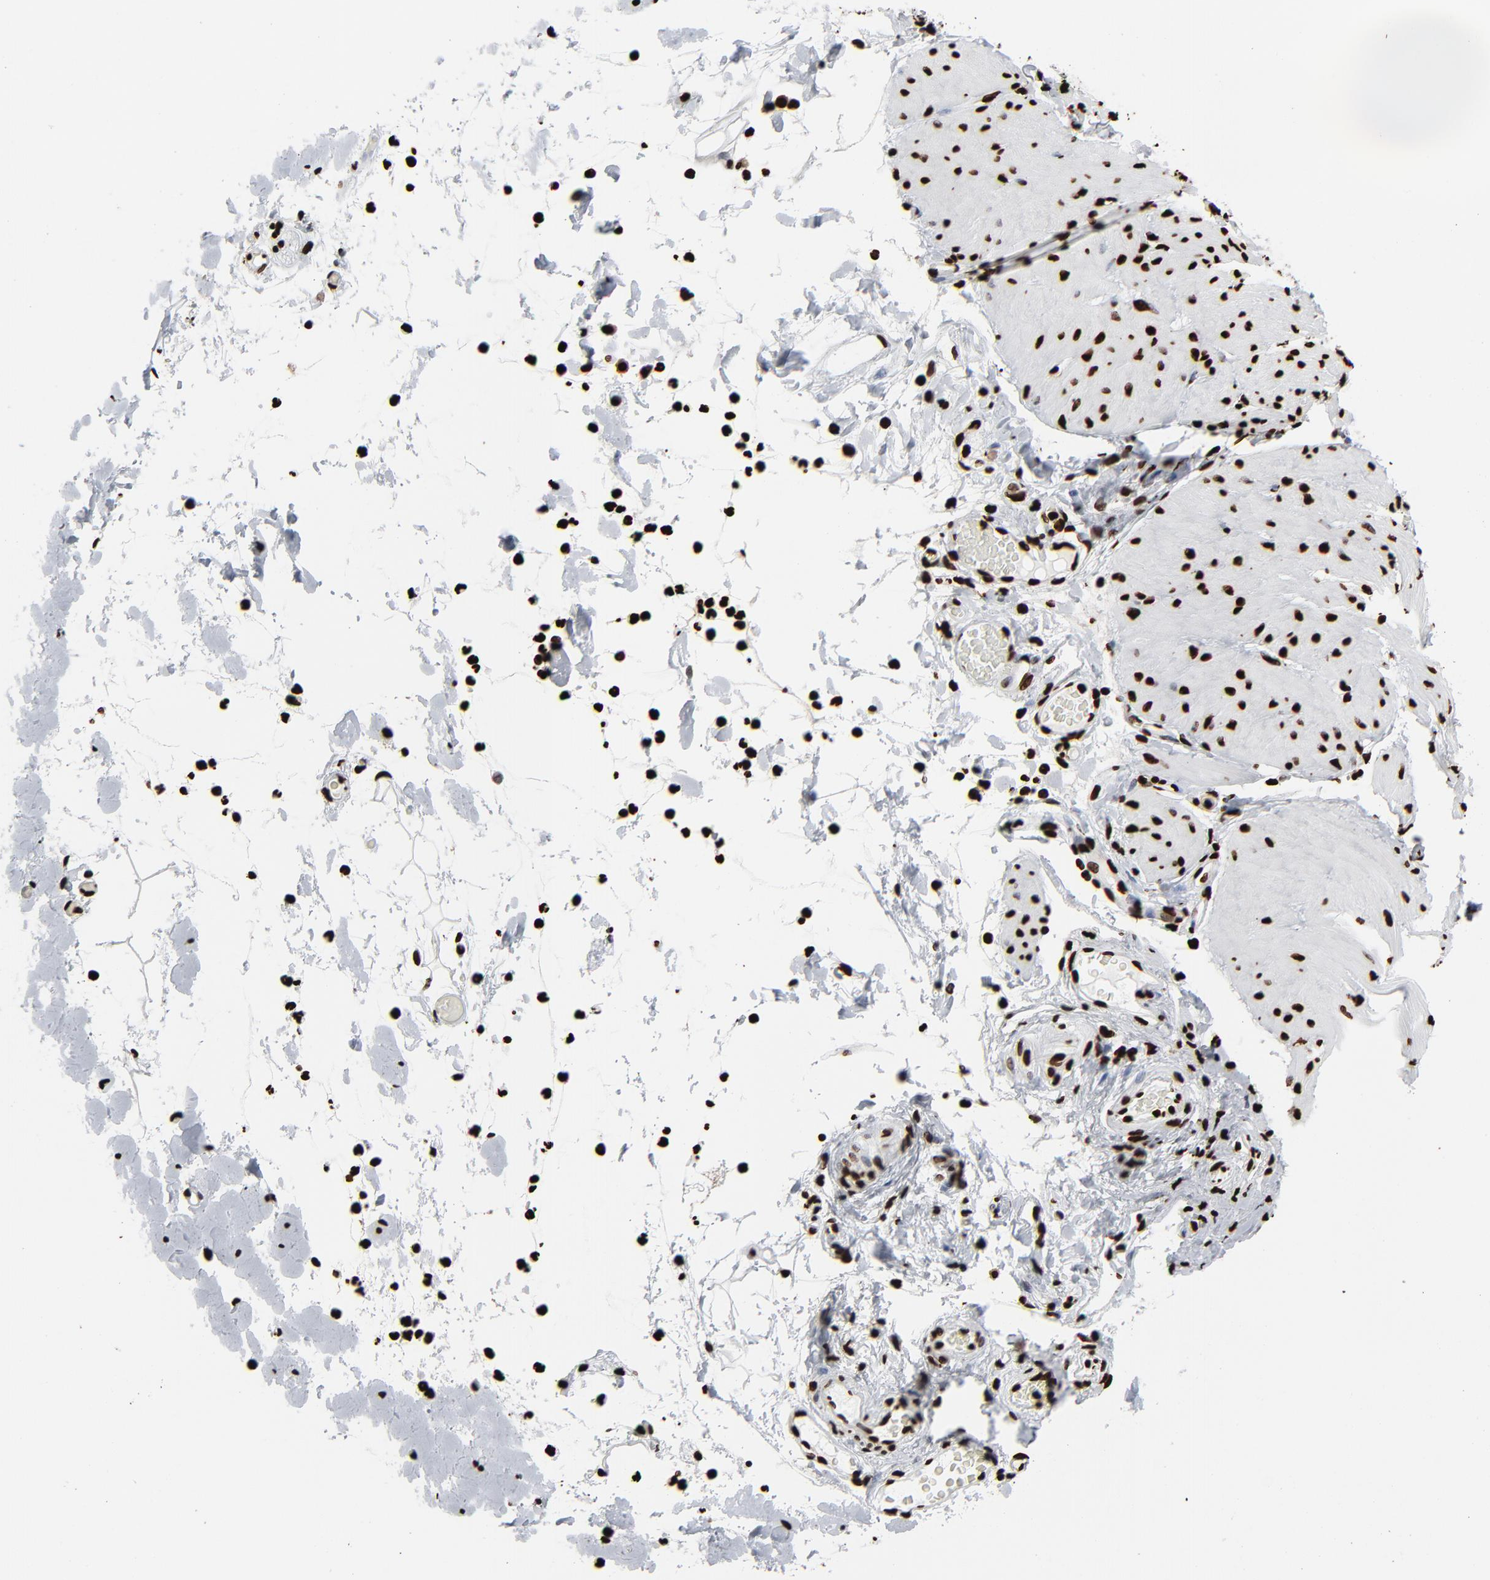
{"staining": {"intensity": "strong", "quantity": ">75%", "location": "nuclear"}, "tissue": "smooth muscle", "cell_type": "Smooth muscle cells", "image_type": "normal", "snomed": [{"axis": "morphology", "description": "Normal tissue, NOS"}, {"axis": "topography", "description": "Smooth muscle"}, {"axis": "topography", "description": "Colon"}], "caption": "A high amount of strong nuclear positivity is seen in approximately >75% of smooth muscle cells in unremarkable smooth muscle. (IHC, brightfield microscopy, high magnification).", "gene": "H3", "patient": {"sex": "male", "age": 67}}